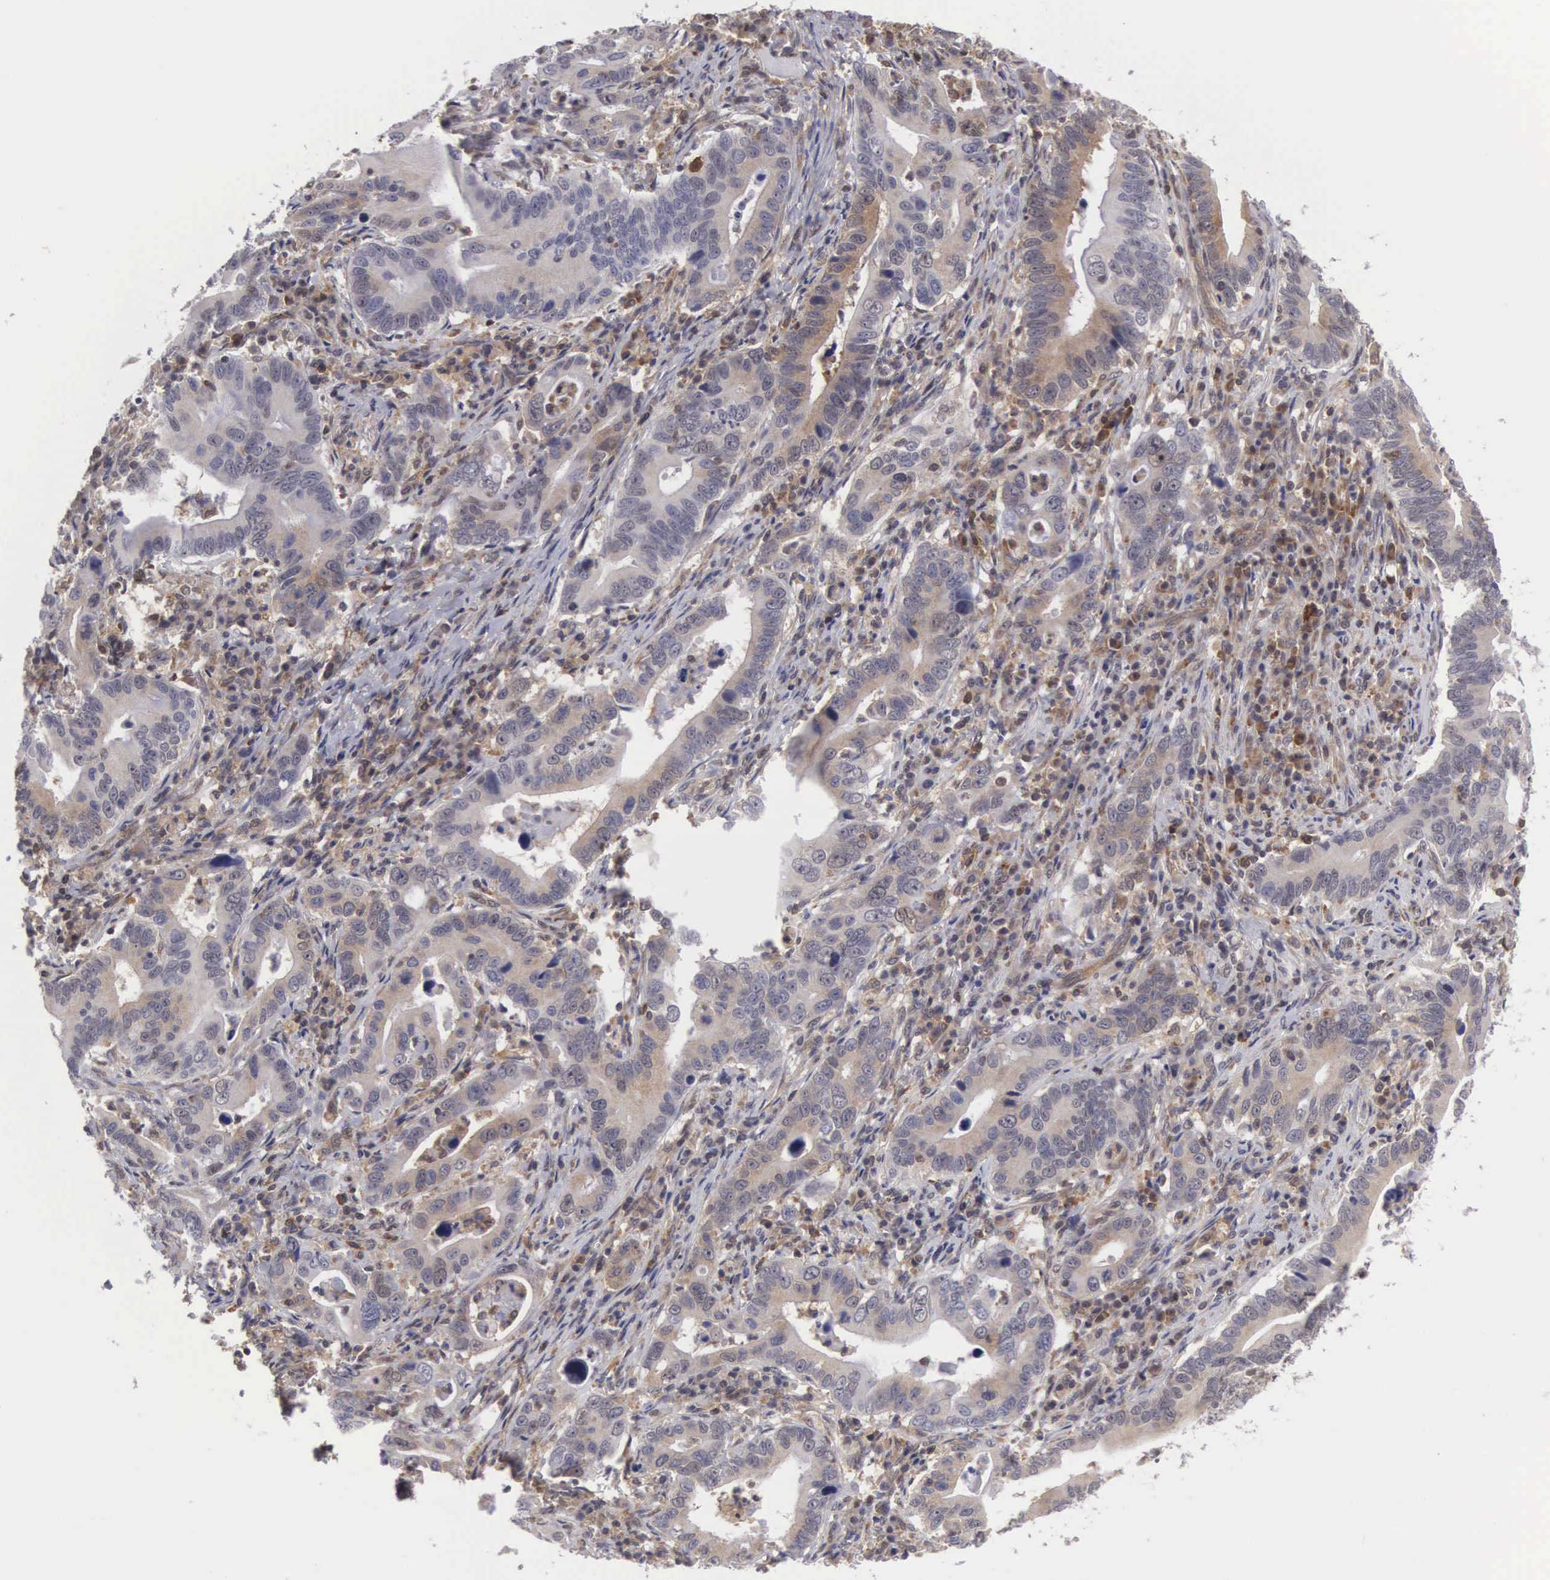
{"staining": {"intensity": "weak", "quantity": "25%-75%", "location": "cytoplasmic/membranous"}, "tissue": "stomach cancer", "cell_type": "Tumor cells", "image_type": "cancer", "snomed": [{"axis": "morphology", "description": "Adenocarcinoma, NOS"}, {"axis": "topography", "description": "Stomach, upper"}], "caption": "A histopathology image of human stomach adenocarcinoma stained for a protein demonstrates weak cytoplasmic/membranous brown staining in tumor cells.", "gene": "ADSL", "patient": {"sex": "male", "age": 63}}